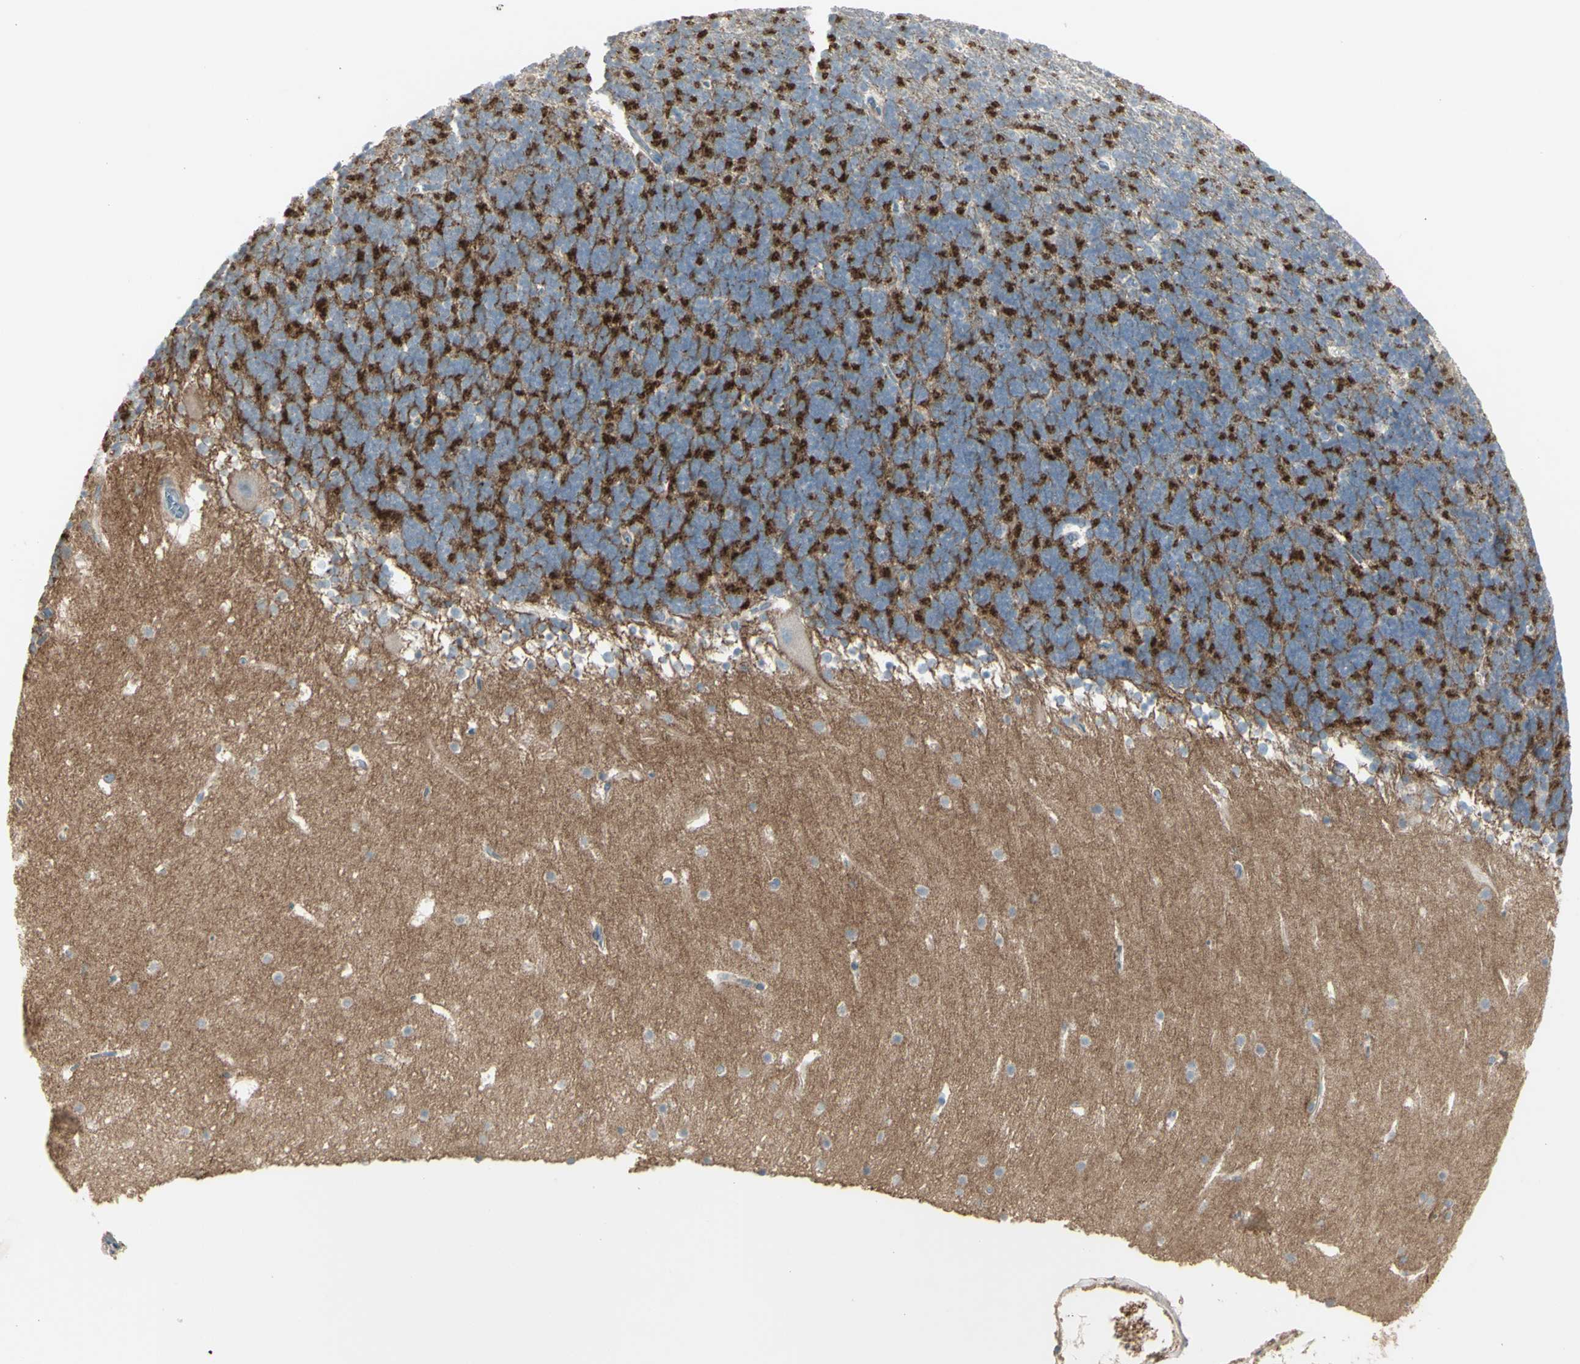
{"staining": {"intensity": "strong", "quantity": ">75%", "location": "cytoplasmic/membranous"}, "tissue": "cerebellum", "cell_type": "Cells in granular layer", "image_type": "normal", "snomed": [{"axis": "morphology", "description": "Normal tissue, NOS"}, {"axis": "topography", "description": "Cerebellum"}], "caption": "Immunohistochemistry staining of benign cerebellum, which displays high levels of strong cytoplasmic/membranous expression in about >75% of cells in granular layer indicating strong cytoplasmic/membranous protein positivity. The staining was performed using DAB (brown) for protein detection and nuclei were counterstained in hematoxylin (blue).", "gene": "CD276", "patient": {"sex": "male", "age": 45}}